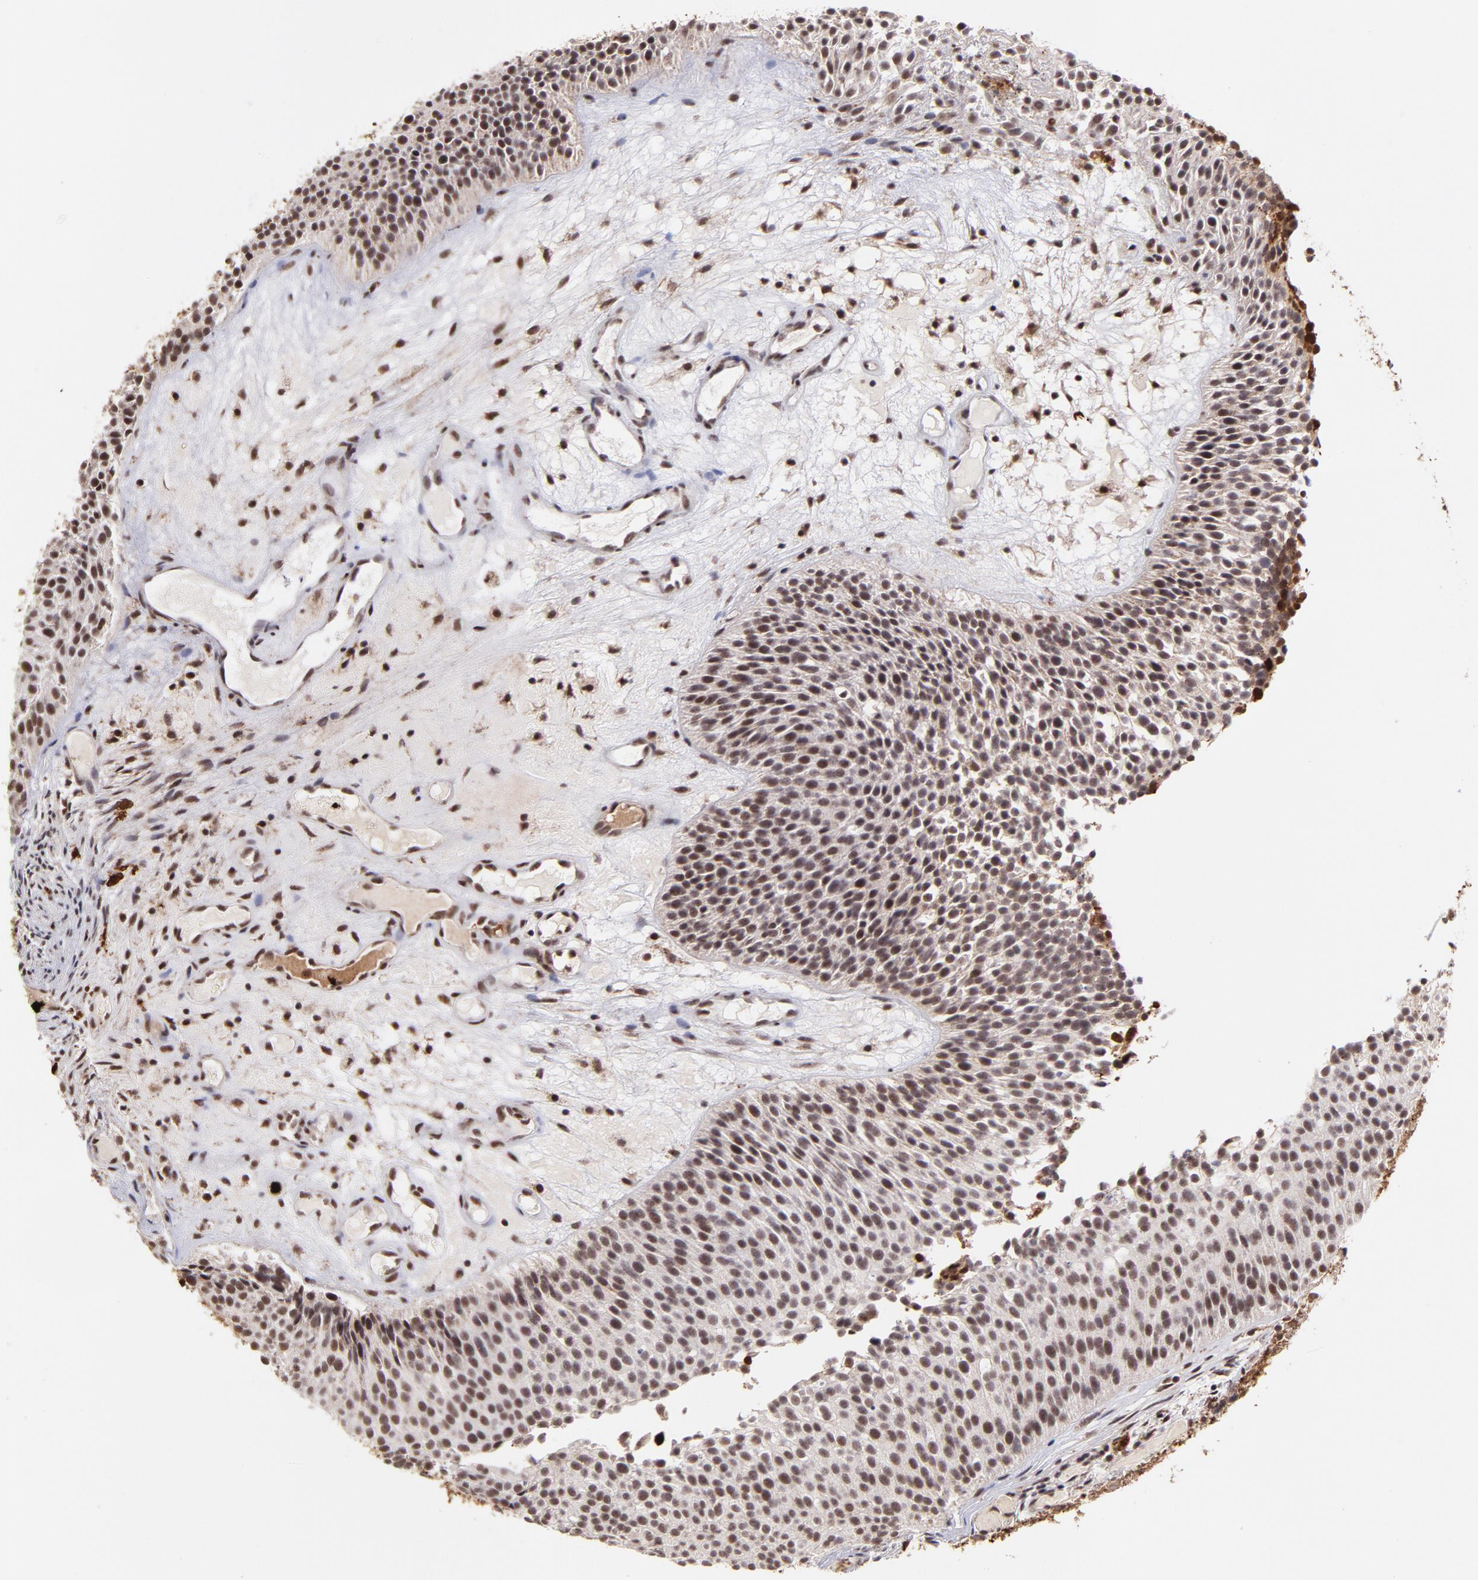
{"staining": {"intensity": "moderate", "quantity": ">75%", "location": "nuclear"}, "tissue": "urothelial cancer", "cell_type": "Tumor cells", "image_type": "cancer", "snomed": [{"axis": "morphology", "description": "Urothelial carcinoma, Low grade"}, {"axis": "topography", "description": "Urinary bladder"}], "caption": "Protein analysis of urothelial cancer tissue reveals moderate nuclear positivity in about >75% of tumor cells.", "gene": "ZFX", "patient": {"sex": "male", "age": 85}}